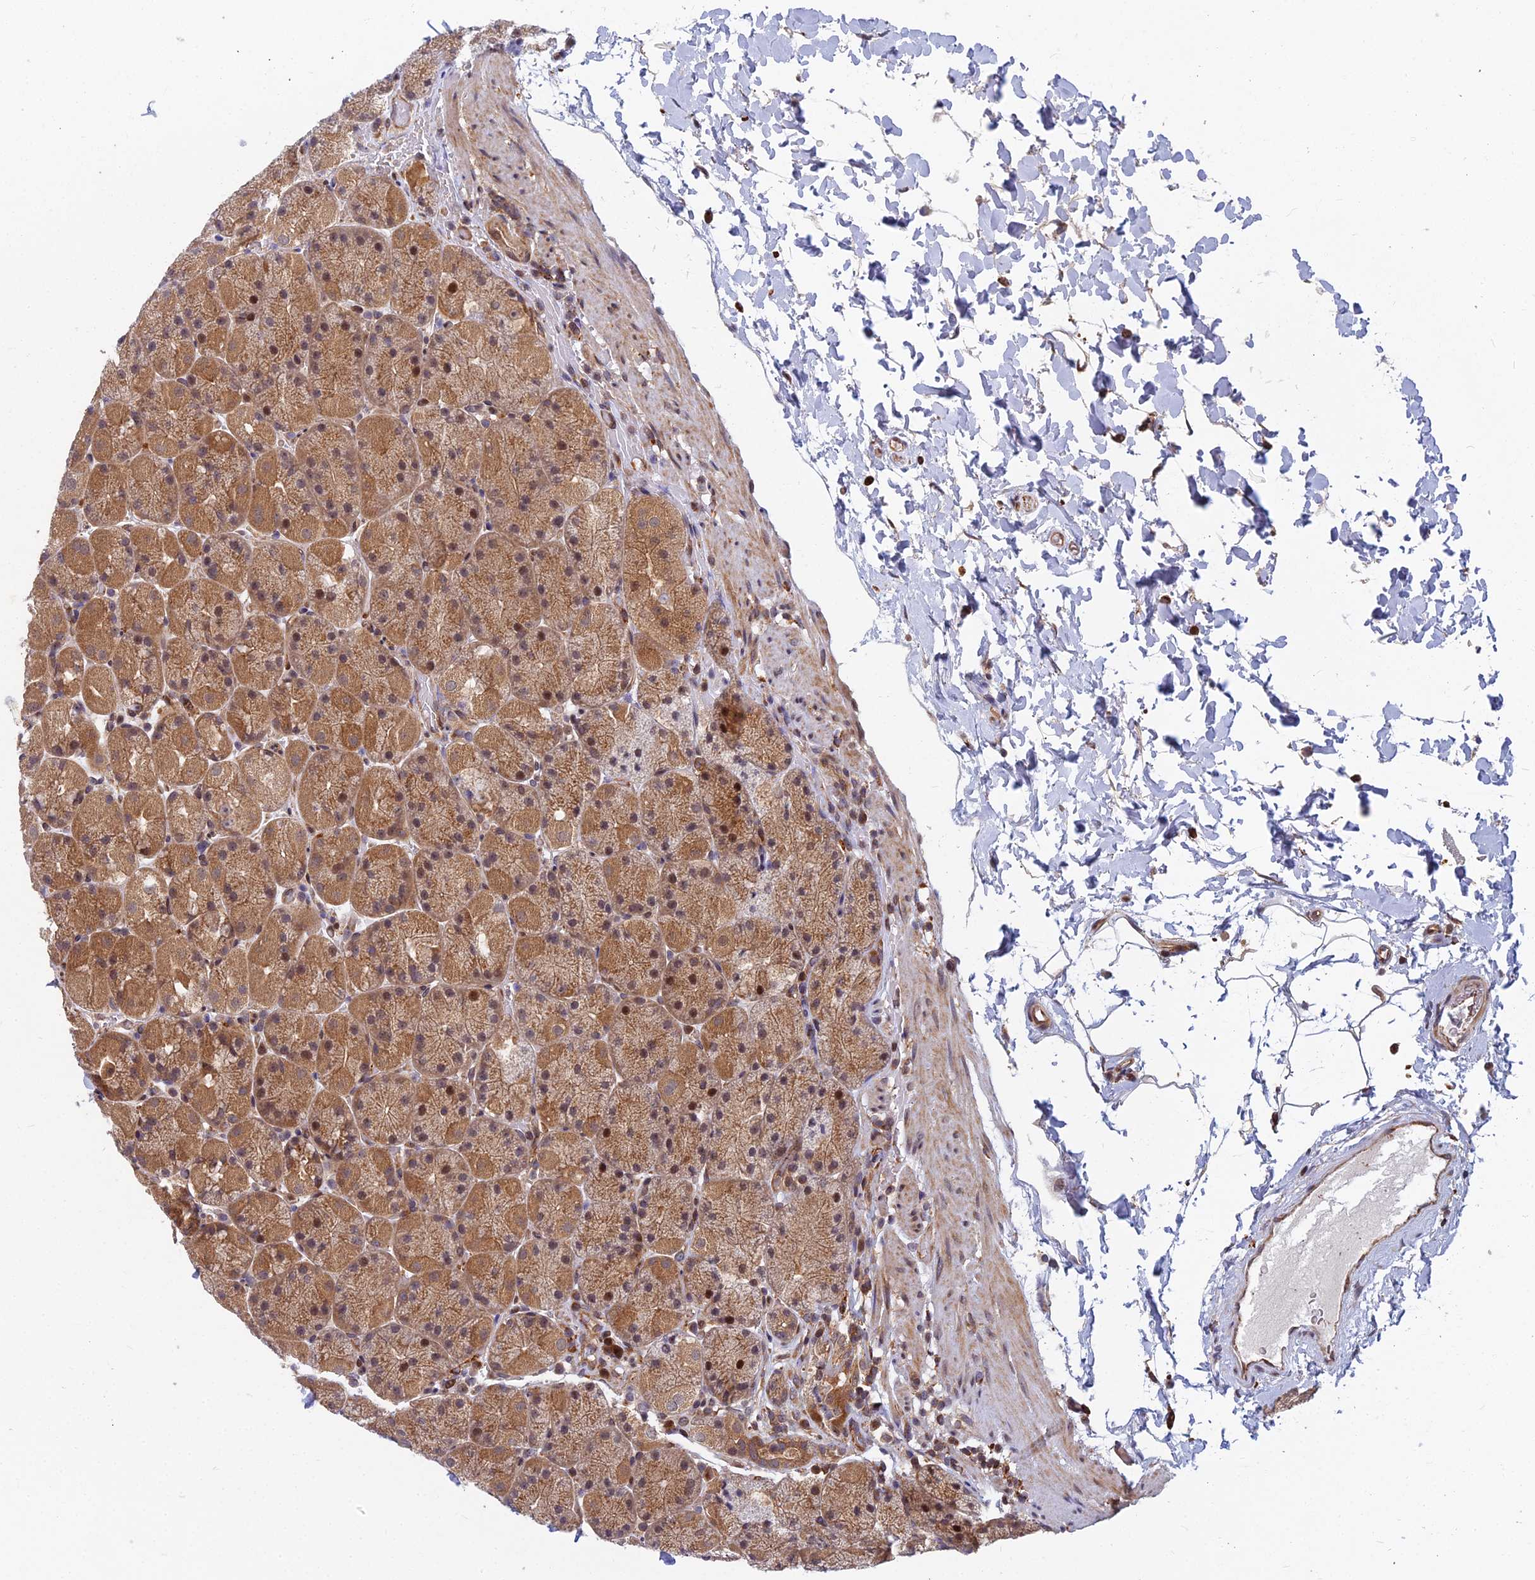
{"staining": {"intensity": "strong", "quantity": "25%-75%", "location": "cytoplasmic/membranous,nuclear"}, "tissue": "stomach", "cell_type": "Glandular cells", "image_type": "normal", "snomed": [{"axis": "morphology", "description": "Normal tissue, NOS"}, {"axis": "topography", "description": "Stomach, upper"}, {"axis": "topography", "description": "Stomach, lower"}], "caption": "Stomach stained with IHC demonstrates strong cytoplasmic/membranous,nuclear expression in about 25%-75% of glandular cells. (DAB (3,3'-diaminobenzidine) IHC, brown staining for protein, blue staining for nuclei).", "gene": "COMMD2", "patient": {"sex": "male", "age": 67}}